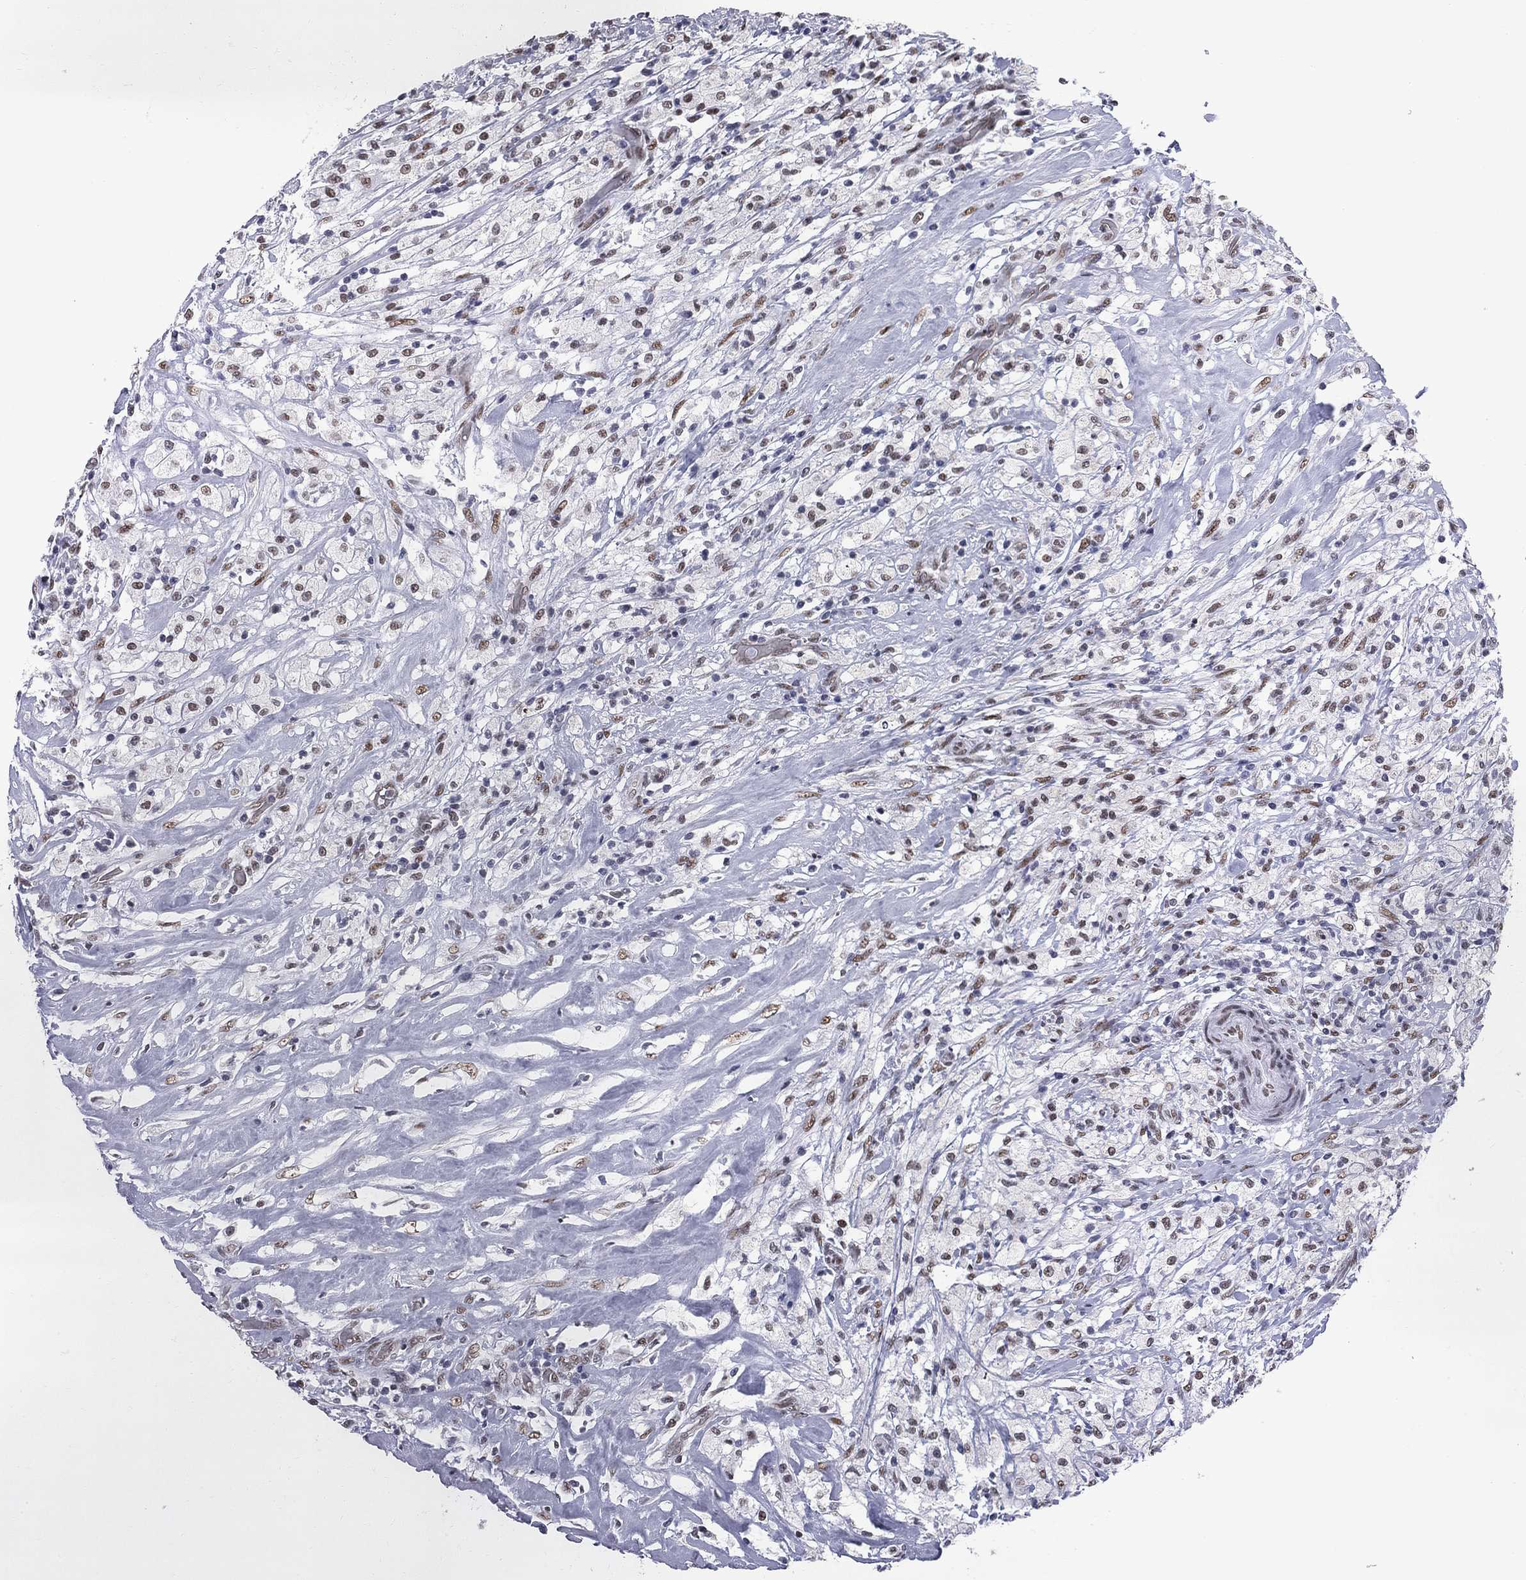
{"staining": {"intensity": "moderate", "quantity": "25%-75%", "location": "nuclear"}, "tissue": "testis cancer", "cell_type": "Tumor cells", "image_type": "cancer", "snomed": [{"axis": "morphology", "description": "Necrosis, NOS"}, {"axis": "morphology", "description": "Carcinoma, Embryonal, NOS"}, {"axis": "topography", "description": "Testis"}], "caption": "Testis cancer stained with DAB immunohistochemistry demonstrates medium levels of moderate nuclear expression in approximately 25%-75% of tumor cells. The staining was performed using DAB to visualize the protein expression in brown, while the nuclei were stained in blue with hematoxylin (Magnification: 20x).", "gene": "ZBTB47", "patient": {"sex": "male", "age": 19}}